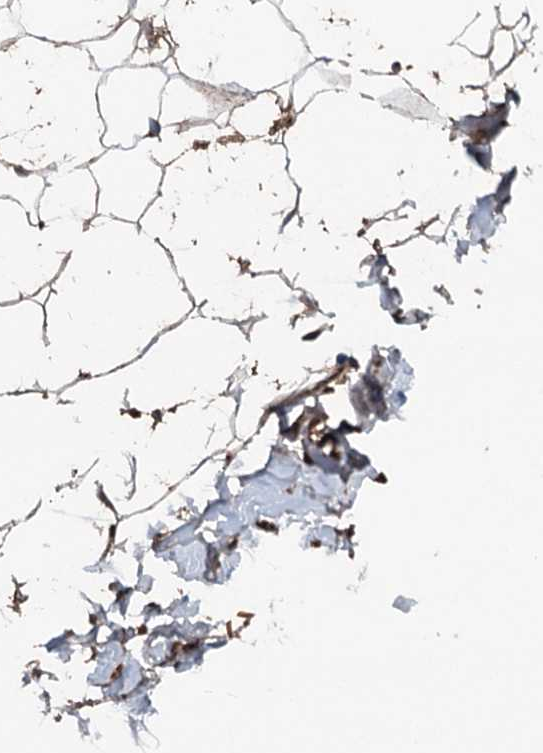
{"staining": {"intensity": "moderate", "quantity": "25%-75%", "location": "cytoplasmic/membranous"}, "tissue": "adipose tissue", "cell_type": "Adipocytes", "image_type": "normal", "snomed": [{"axis": "morphology", "description": "Normal tissue, NOS"}, {"axis": "topography", "description": "Breast"}], "caption": "Human adipose tissue stained with a brown dye displays moderate cytoplasmic/membranous positive positivity in approximately 25%-75% of adipocytes.", "gene": "PDSS1", "patient": {"sex": "female", "age": 26}}